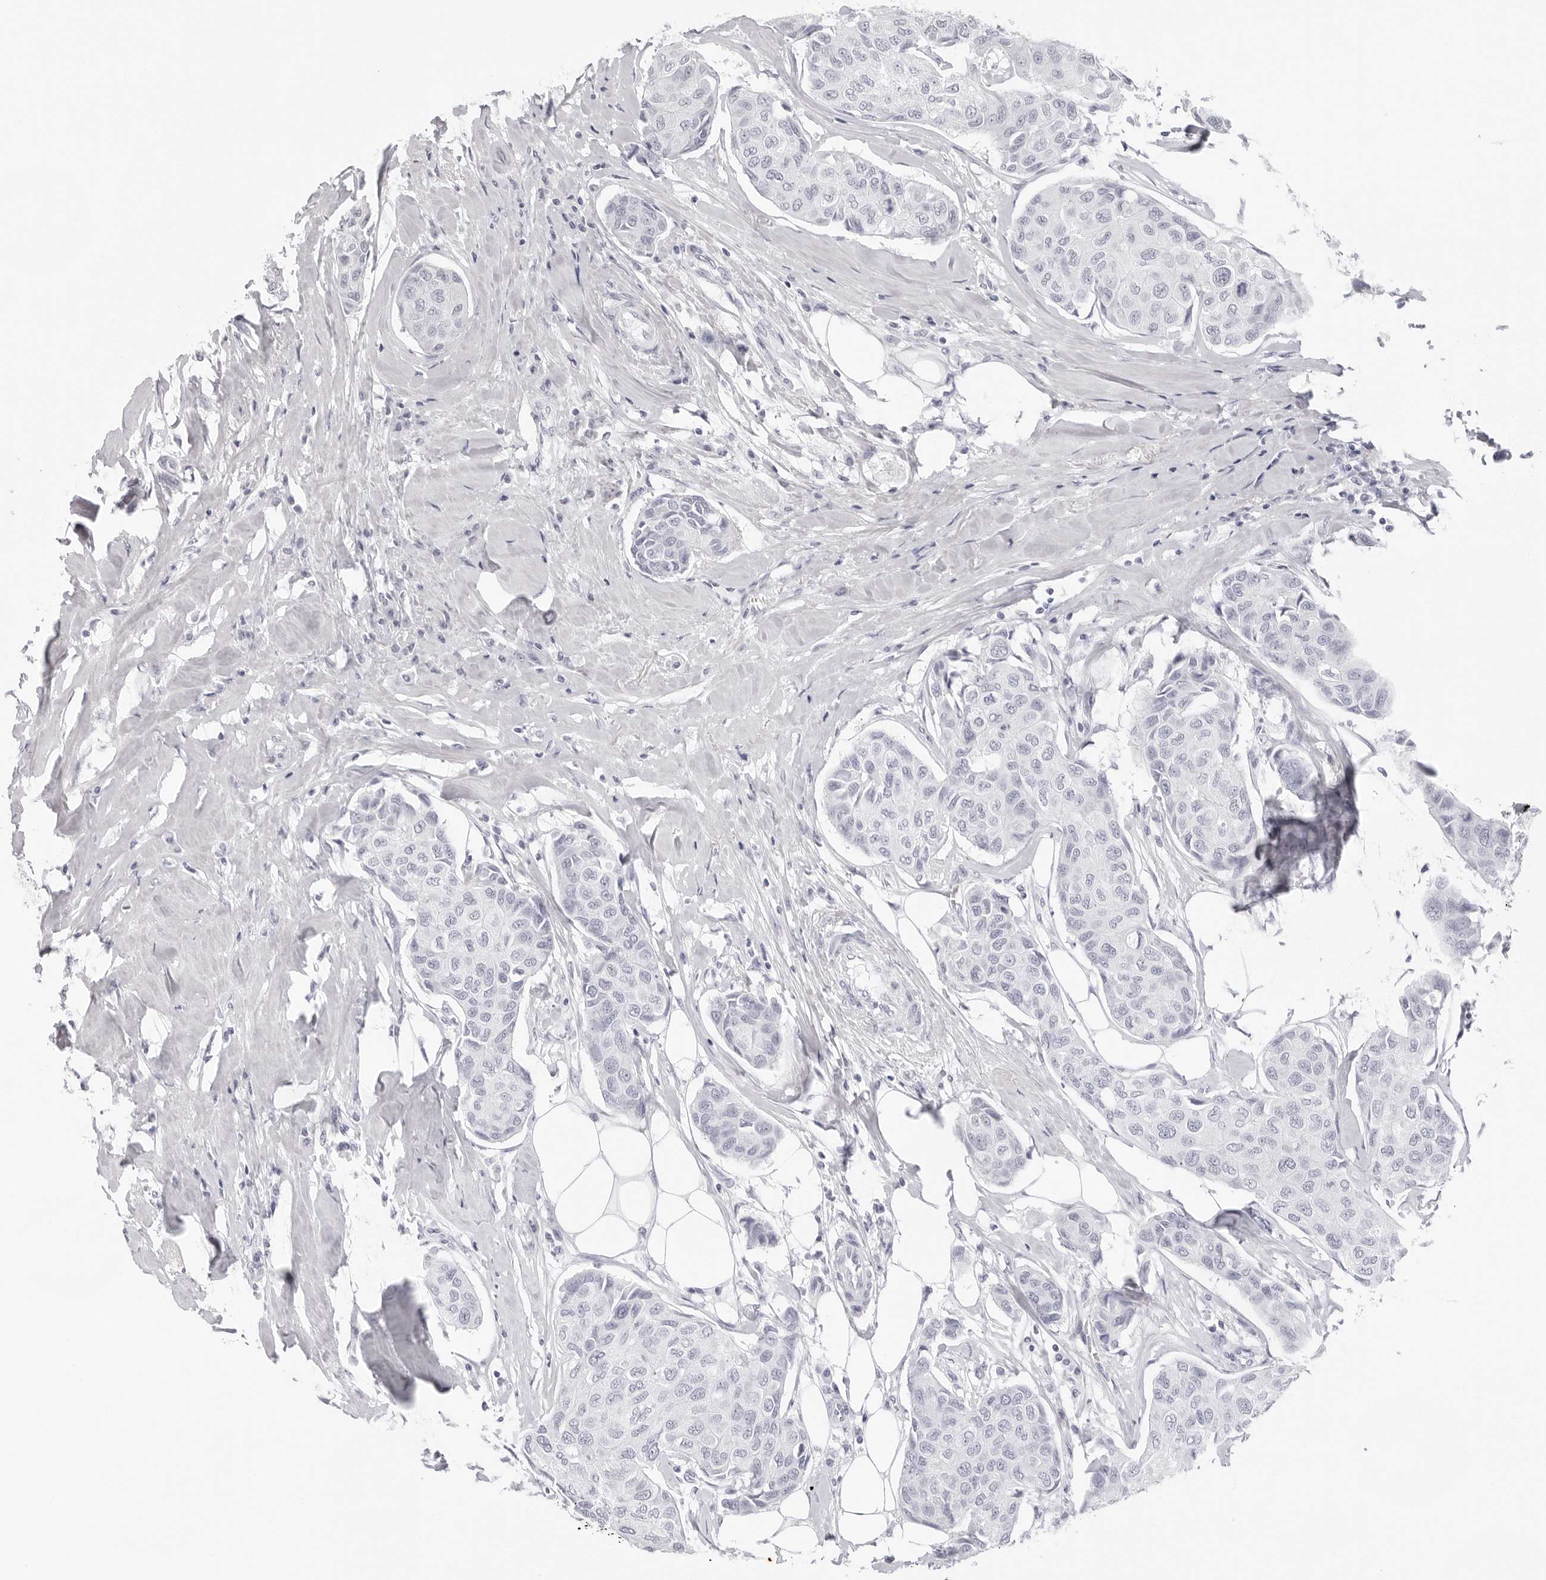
{"staining": {"intensity": "negative", "quantity": "none", "location": "none"}, "tissue": "breast cancer", "cell_type": "Tumor cells", "image_type": "cancer", "snomed": [{"axis": "morphology", "description": "Duct carcinoma"}, {"axis": "topography", "description": "Breast"}], "caption": "Immunohistochemistry (IHC) of breast infiltrating ductal carcinoma reveals no staining in tumor cells.", "gene": "CST5", "patient": {"sex": "female", "age": 80}}